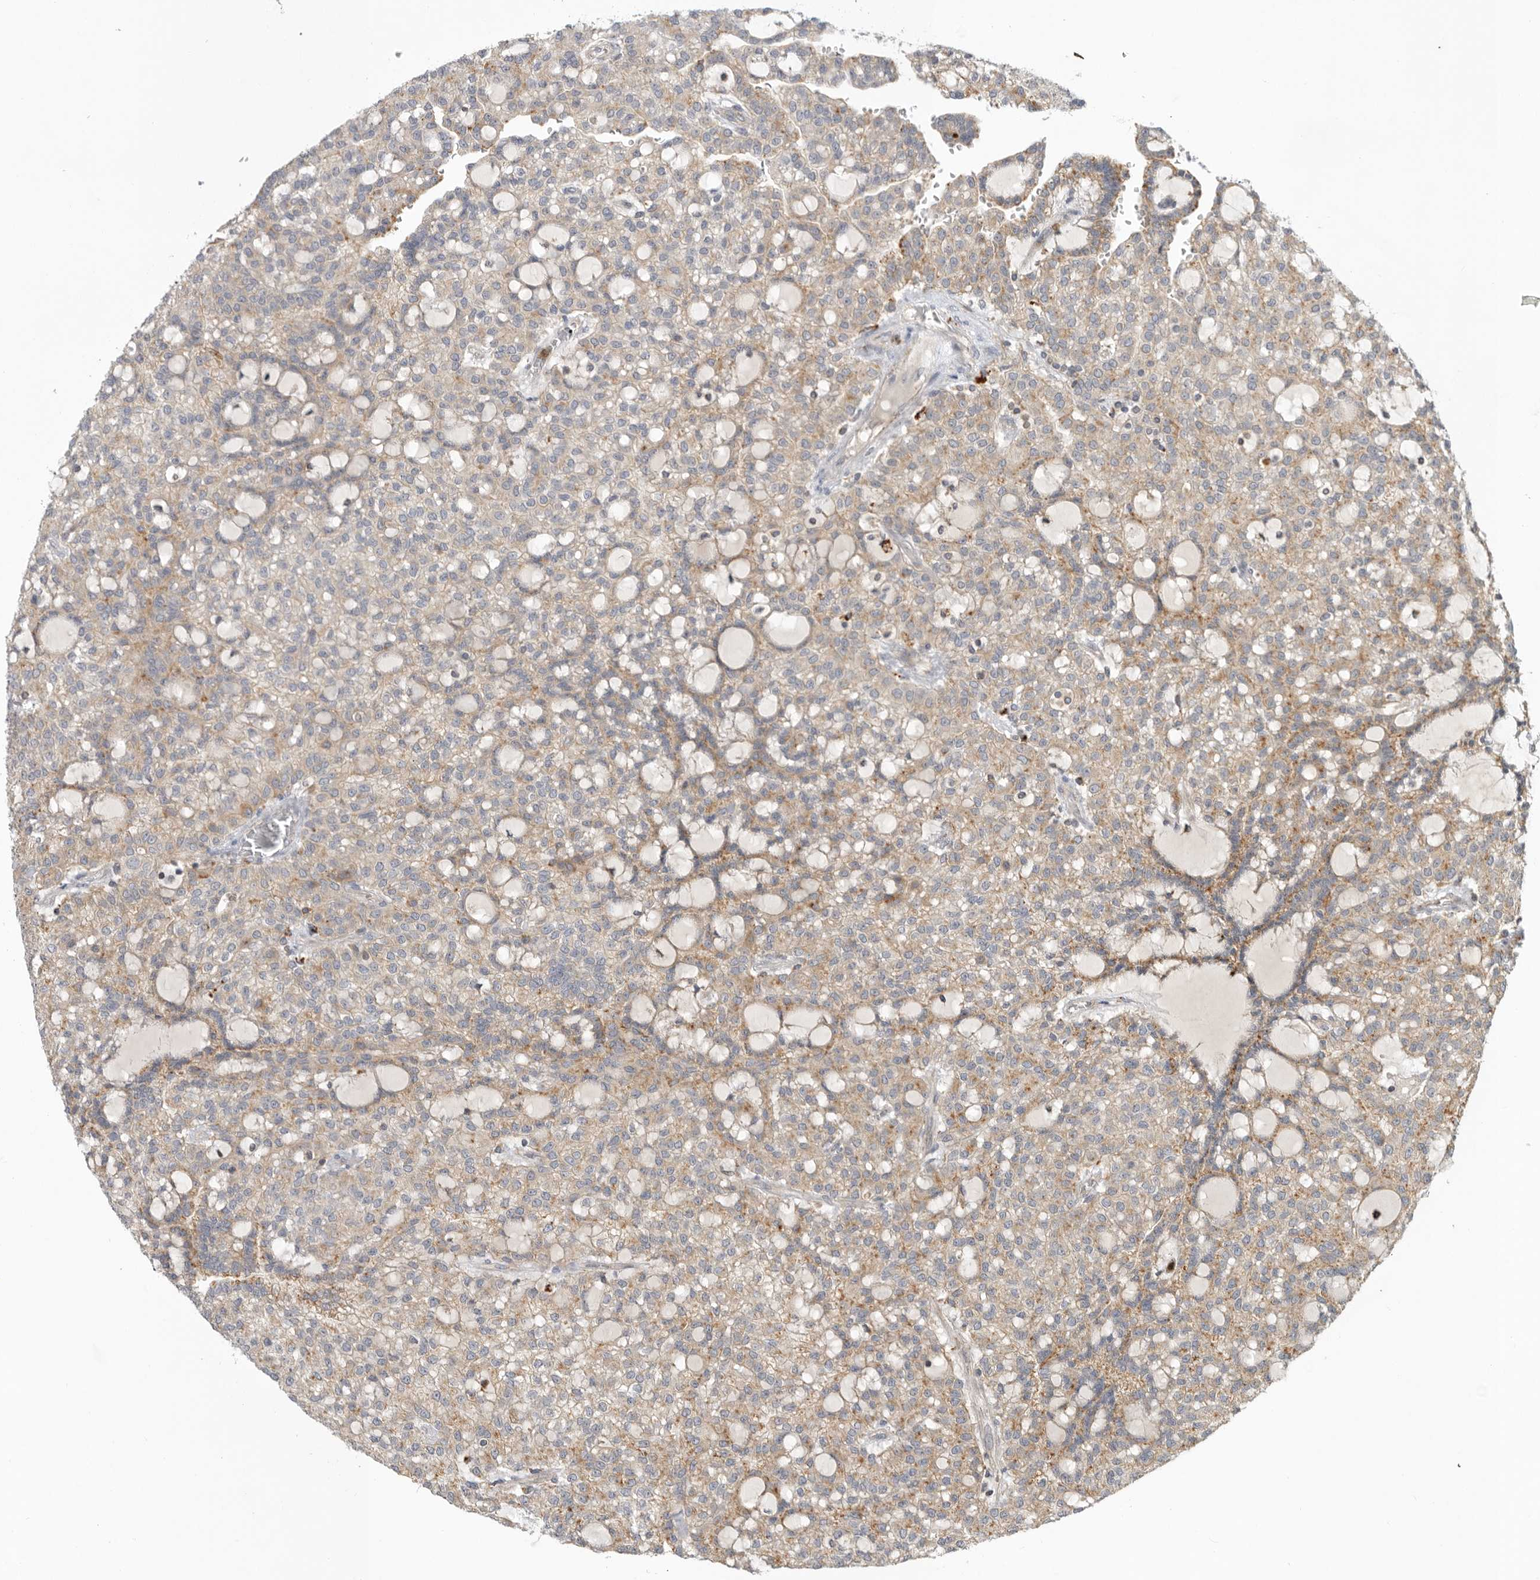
{"staining": {"intensity": "weak", "quantity": ">75%", "location": "cytoplasmic/membranous"}, "tissue": "renal cancer", "cell_type": "Tumor cells", "image_type": "cancer", "snomed": [{"axis": "morphology", "description": "Adenocarcinoma, NOS"}, {"axis": "topography", "description": "Kidney"}], "caption": "Renal cancer (adenocarcinoma) was stained to show a protein in brown. There is low levels of weak cytoplasmic/membranous expression in about >75% of tumor cells.", "gene": "GNE", "patient": {"sex": "male", "age": 63}}